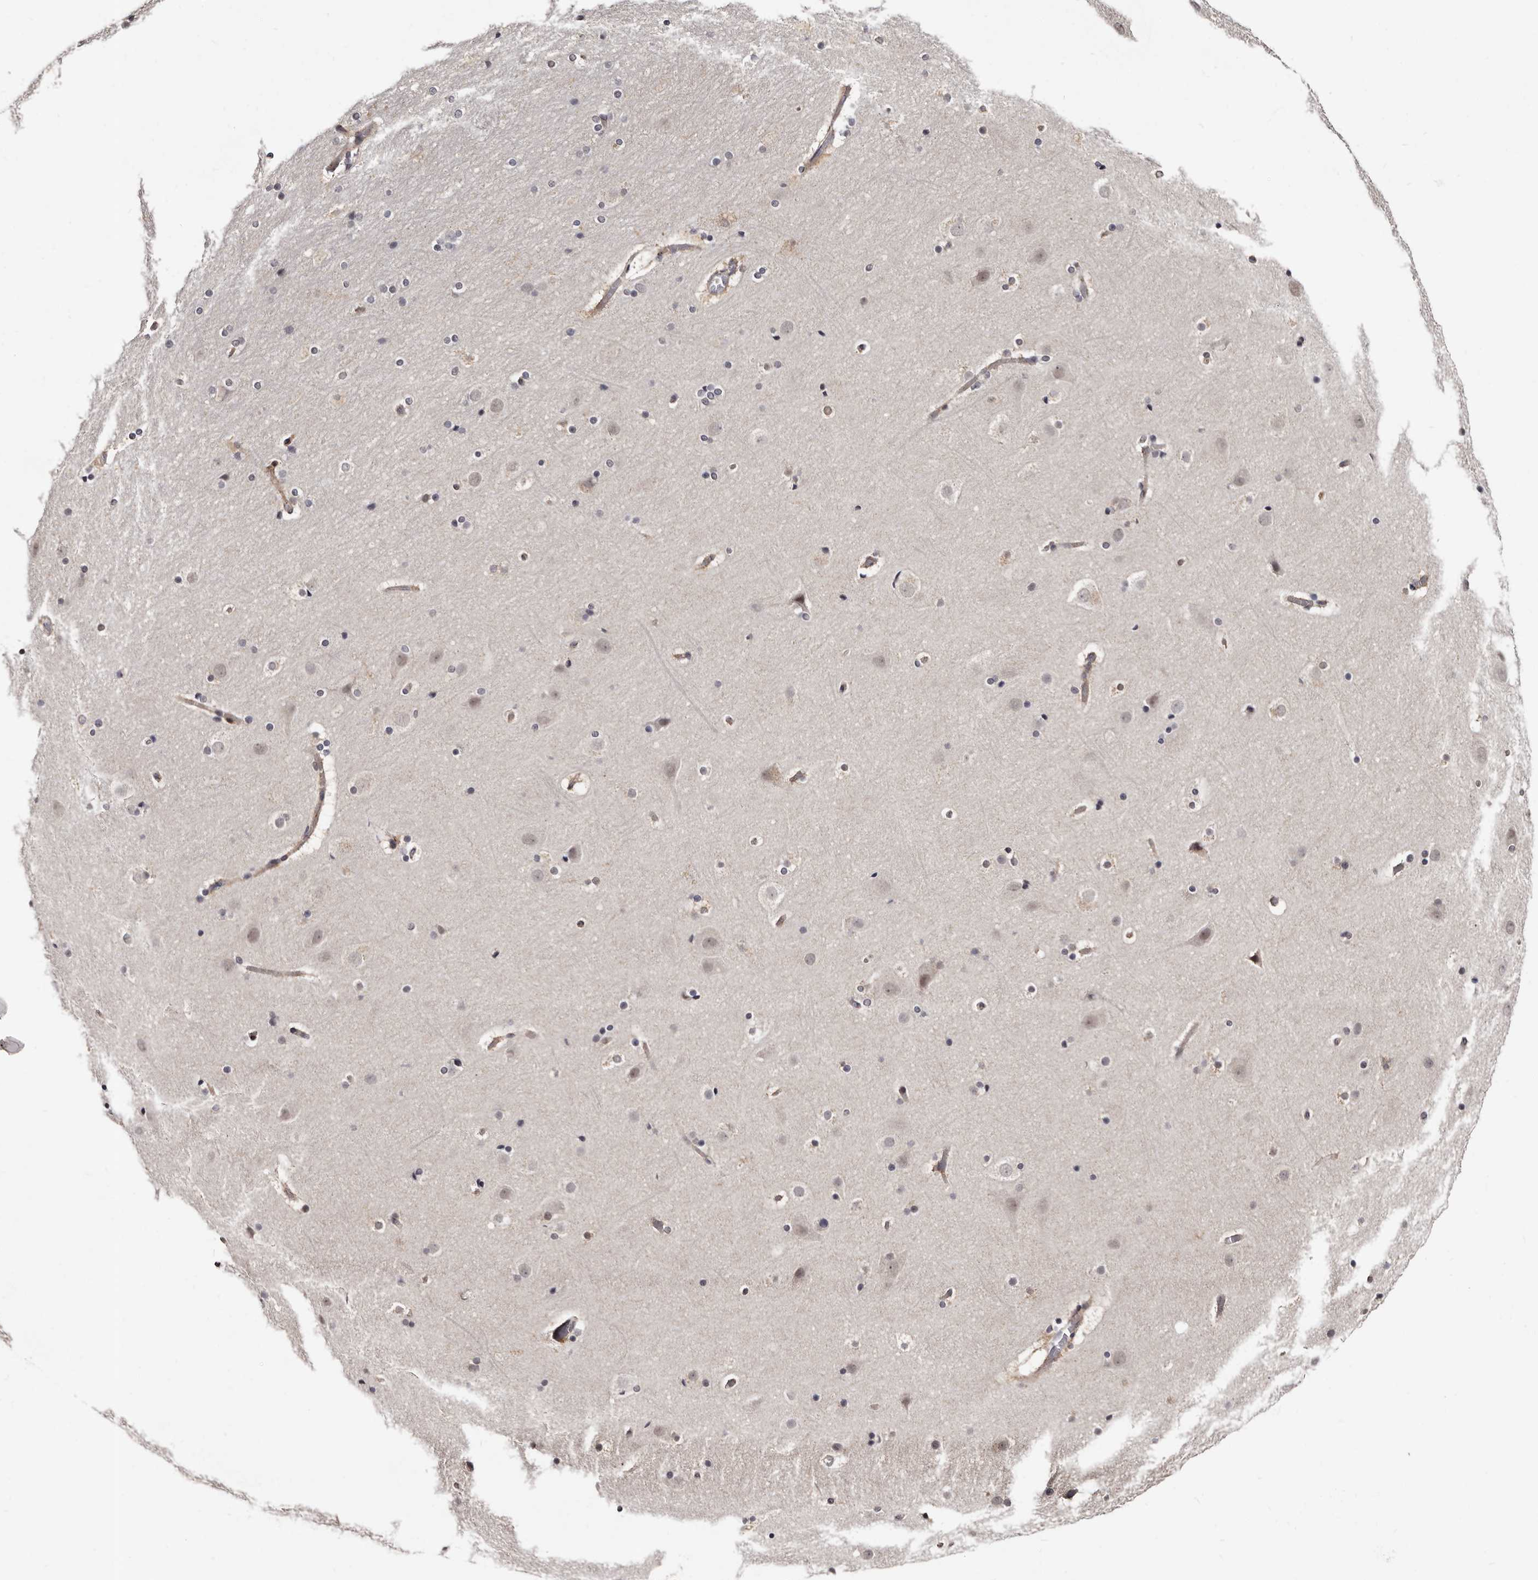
{"staining": {"intensity": "weak", "quantity": ">75%", "location": "cytoplasmic/membranous"}, "tissue": "cerebral cortex", "cell_type": "Endothelial cells", "image_type": "normal", "snomed": [{"axis": "morphology", "description": "Normal tissue, NOS"}, {"axis": "topography", "description": "Cerebral cortex"}], "caption": "IHC (DAB) staining of normal cerebral cortex displays weak cytoplasmic/membranous protein positivity in approximately >75% of endothelial cells.", "gene": "PHF20L1", "patient": {"sex": "male", "age": 57}}